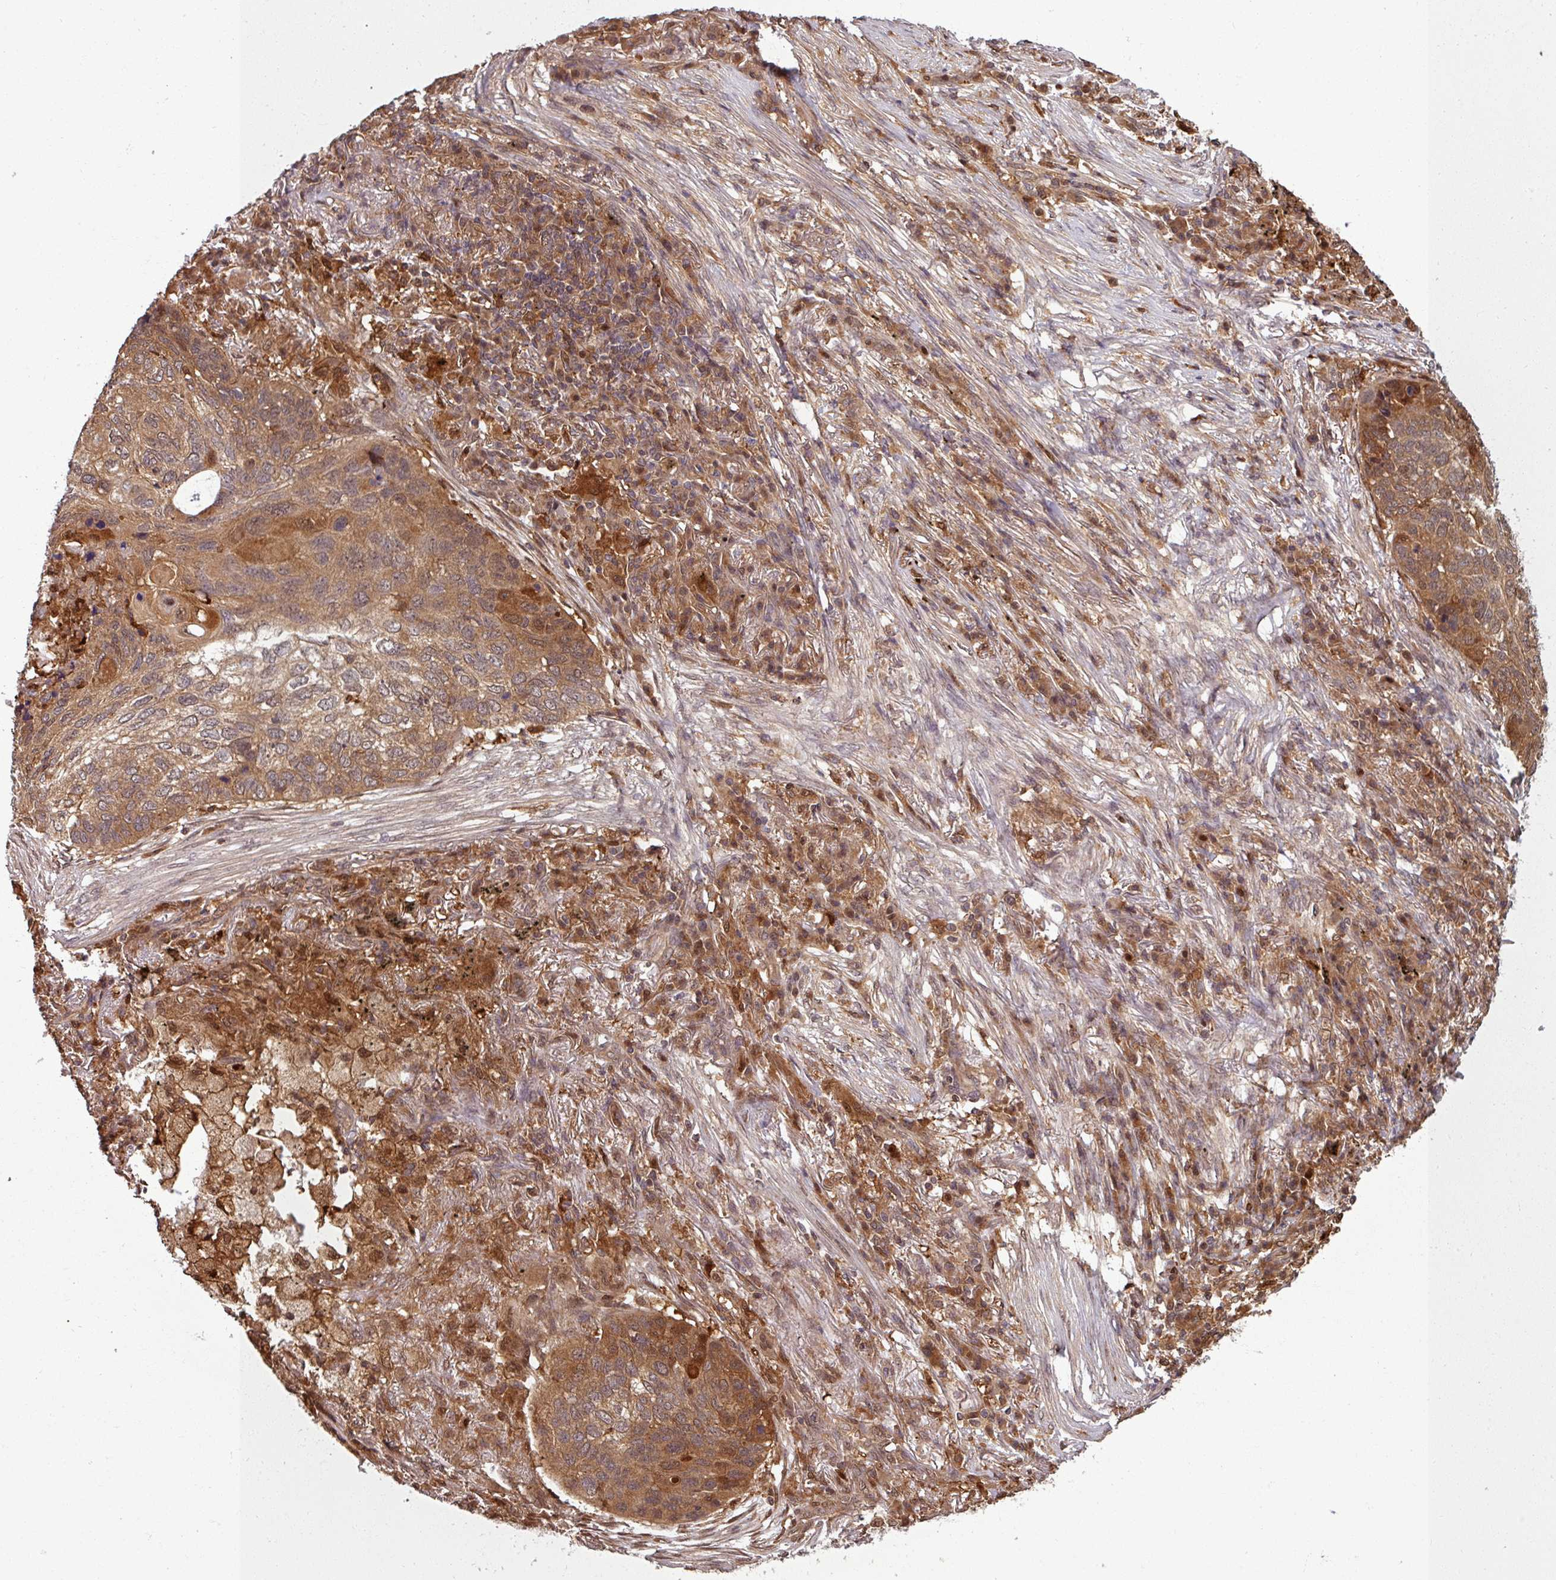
{"staining": {"intensity": "moderate", "quantity": ">75%", "location": "cytoplasmic/membranous"}, "tissue": "lung cancer", "cell_type": "Tumor cells", "image_type": "cancer", "snomed": [{"axis": "morphology", "description": "Squamous cell carcinoma, NOS"}, {"axis": "topography", "description": "Lung"}], "caption": "Immunohistochemistry (IHC) photomicrograph of neoplastic tissue: human squamous cell carcinoma (lung) stained using immunohistochemistry demonstrates medium levels of moderate protein expression localized specifically in the cytoplasmic/membranous of tumor cells, appearing as a cytoplasmic/membranous brown color.", "gene": "KCTD11", "patient": {"sex": "female", "age": 63}}